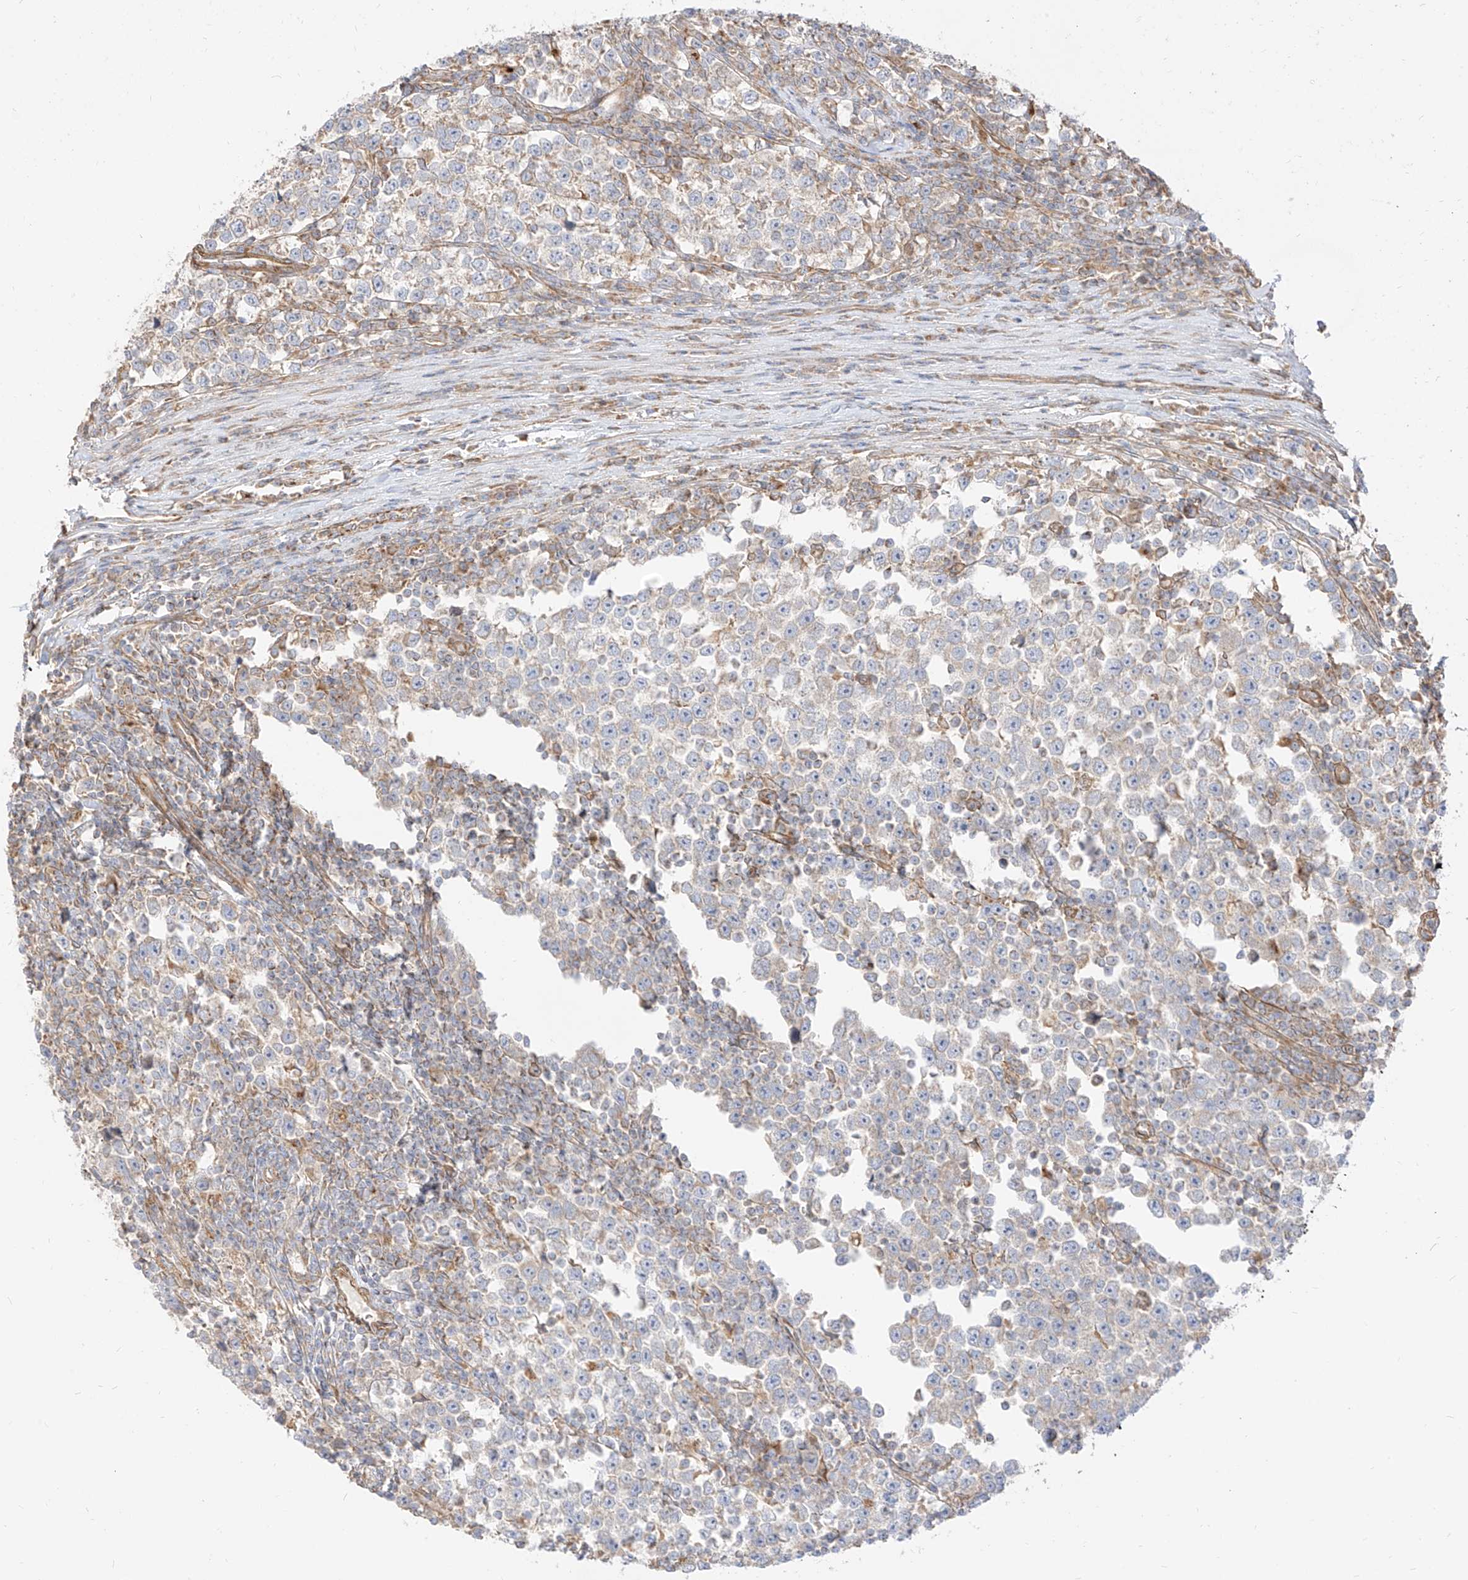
{"staining": {"intensity": "negative", "quantity": "none", "location": "none"}, "tissue": "testis cancer", "cell_type": "Tumor cells", "image_type": "cancer", "snomed": [{"axis": "morphology", "description": "Normal tissue, NOS"}, {"axis": "morphology", "description": "Seminoma, NOS"}, {"axis": "topography", "description": "Testis"}], "caption": "Tumor cells show no significant positivity in testis cancer. The staining was performed using DAB (3,3'-diaminobenzidine) to visualize the protein expression in brown, while the nuclei were stained in blue with hematoxylin (Magnification: 20x).", "gene": "PLCL1", "patient": {"sex": "male", "age": 43}}